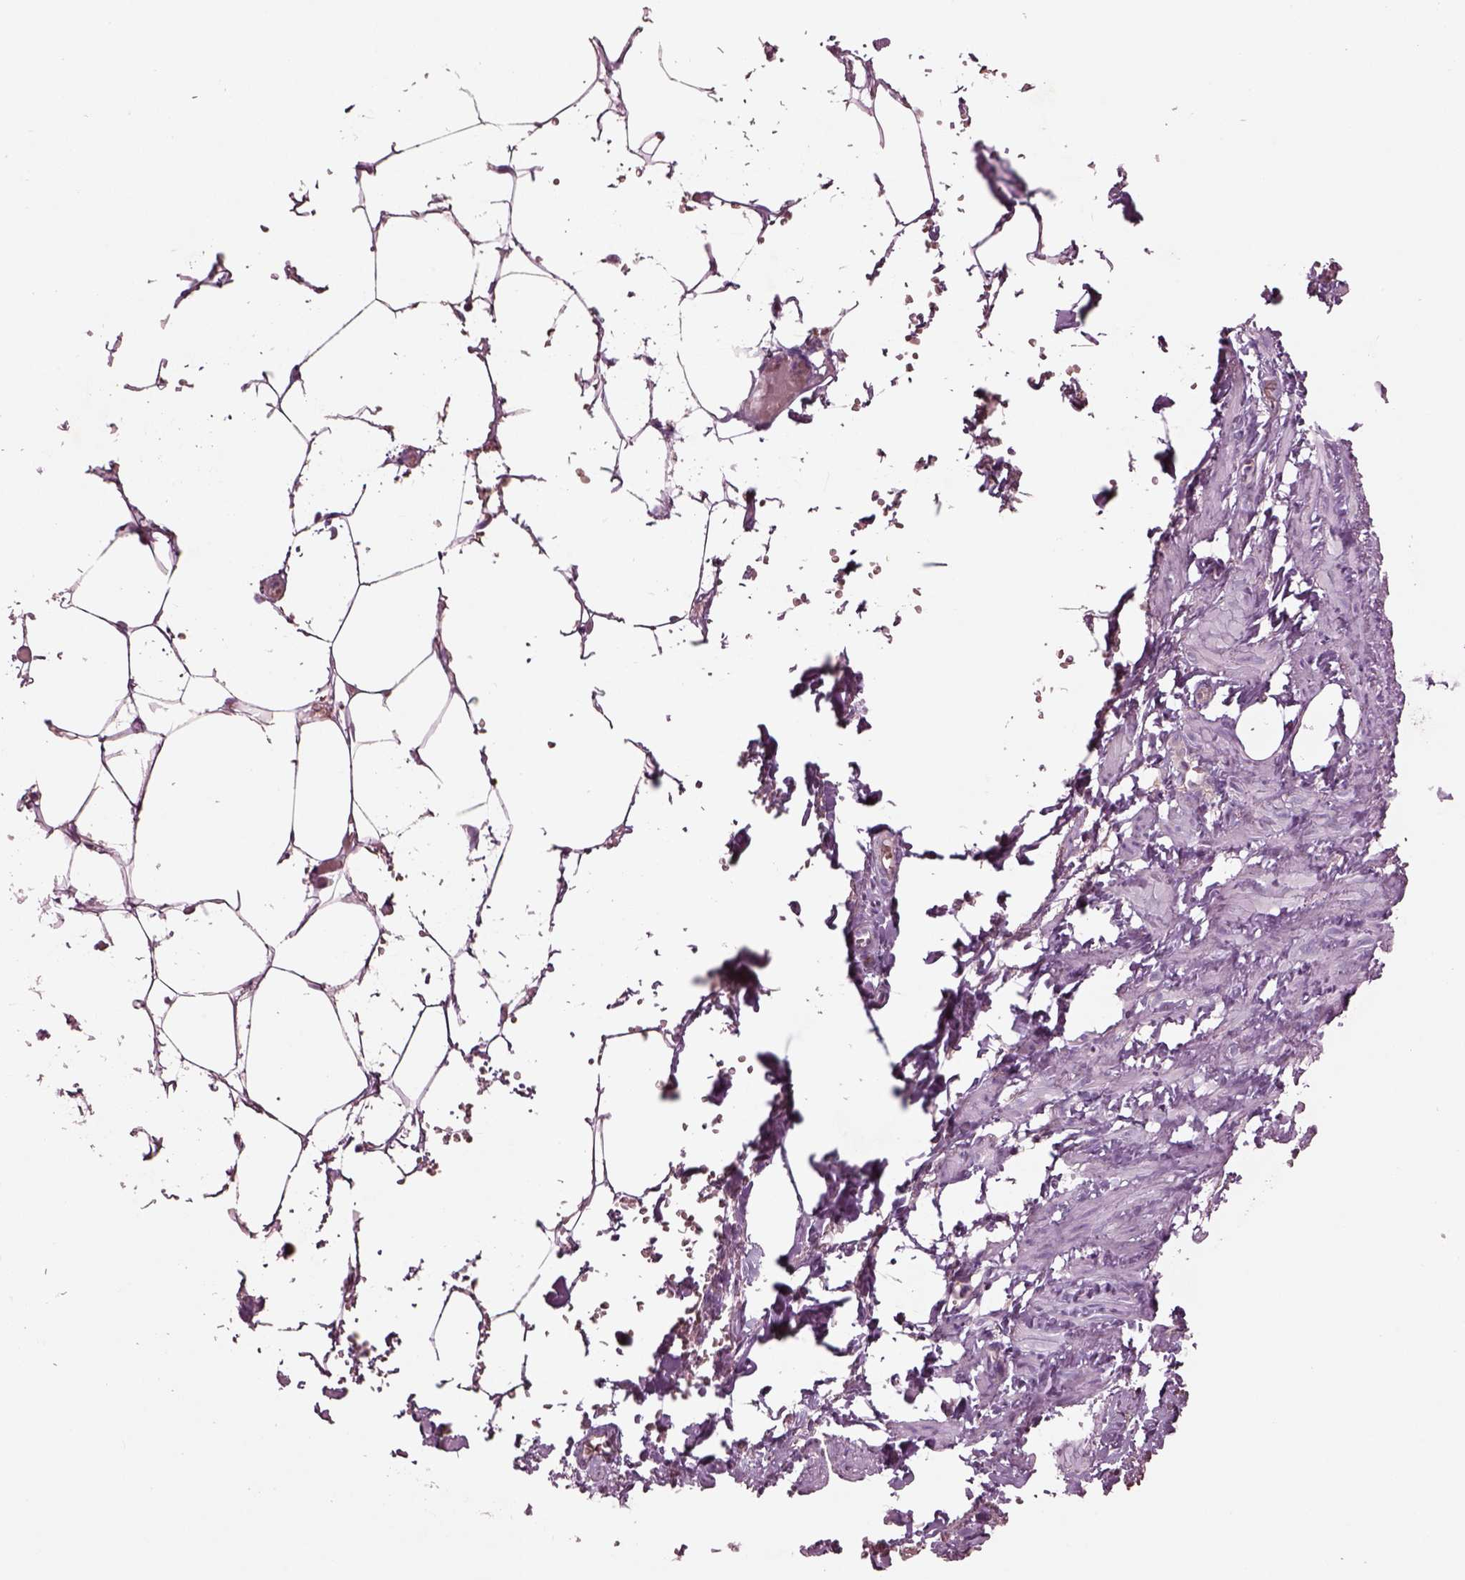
{"staining": {"intensity": "negative", "quantity": "none", "location": "none"}, "tissue": "adipose tissue", "cell_type": "Adipocytes", "image_type": "normal", "snomed": [{"axis": "morphology", "description": "Normal tissue, NOS"}, {"axis": "topography", "description": "Prostate"}, {"axis": "topography", "description": "Peripheral nerve tissue"}], "caption": "Adipocytes show no significant protein staining in unremarkable adipose tissue. The staining was performed using DAB (3,3'-diaminobenzidine) to visualize the protein expression in brown, while the nuclei were stained in blue with hematoxylin (Magnification: 20x).", "gene": "DUOXA2", "patient": {"sex": "male", "age": 55}}